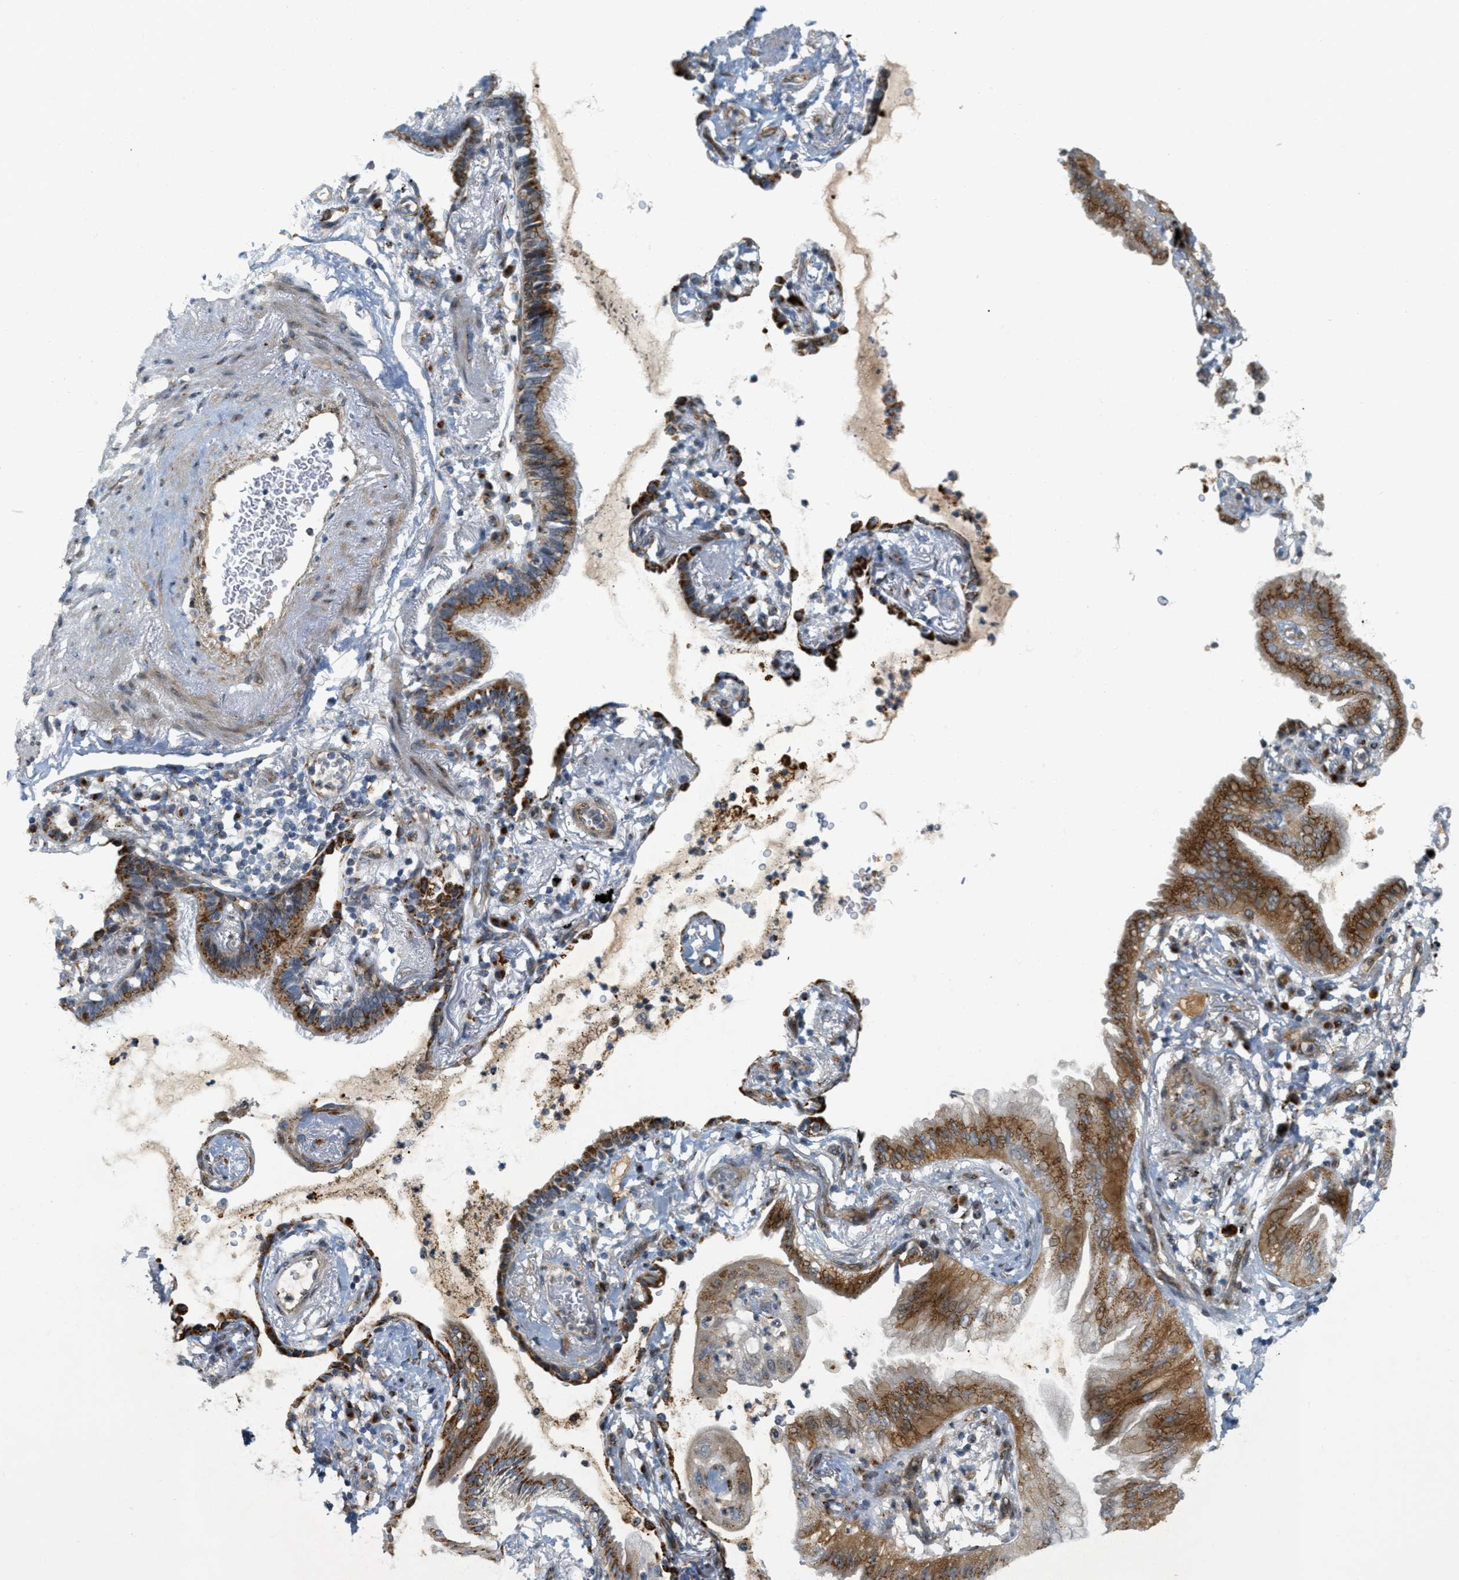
{"staining": {"intensity": "moderate", "quantity": ">75%", "location": "cytoplasmic/membranous"}, "tissue": "lung cancer", "cell_type": "Tumor cells", "image_type": "cancer", "snomed": [{"axis": "morphology", "description": "Normal tissue, NOS"}, {"axis": "morphology", "description": "Adenocarcinoma, NOS"}, {"axis": "topography", "description": "Bronchus"}, {"axis": "topography", "description": "Lung"}], "caption": "Human adenocarcinoma (lung) stained with a protein marker demonstrates moderate staining in tumor cells.", "gene": "ZFPL1", "patient": {"sex": "female", "age": 70}}